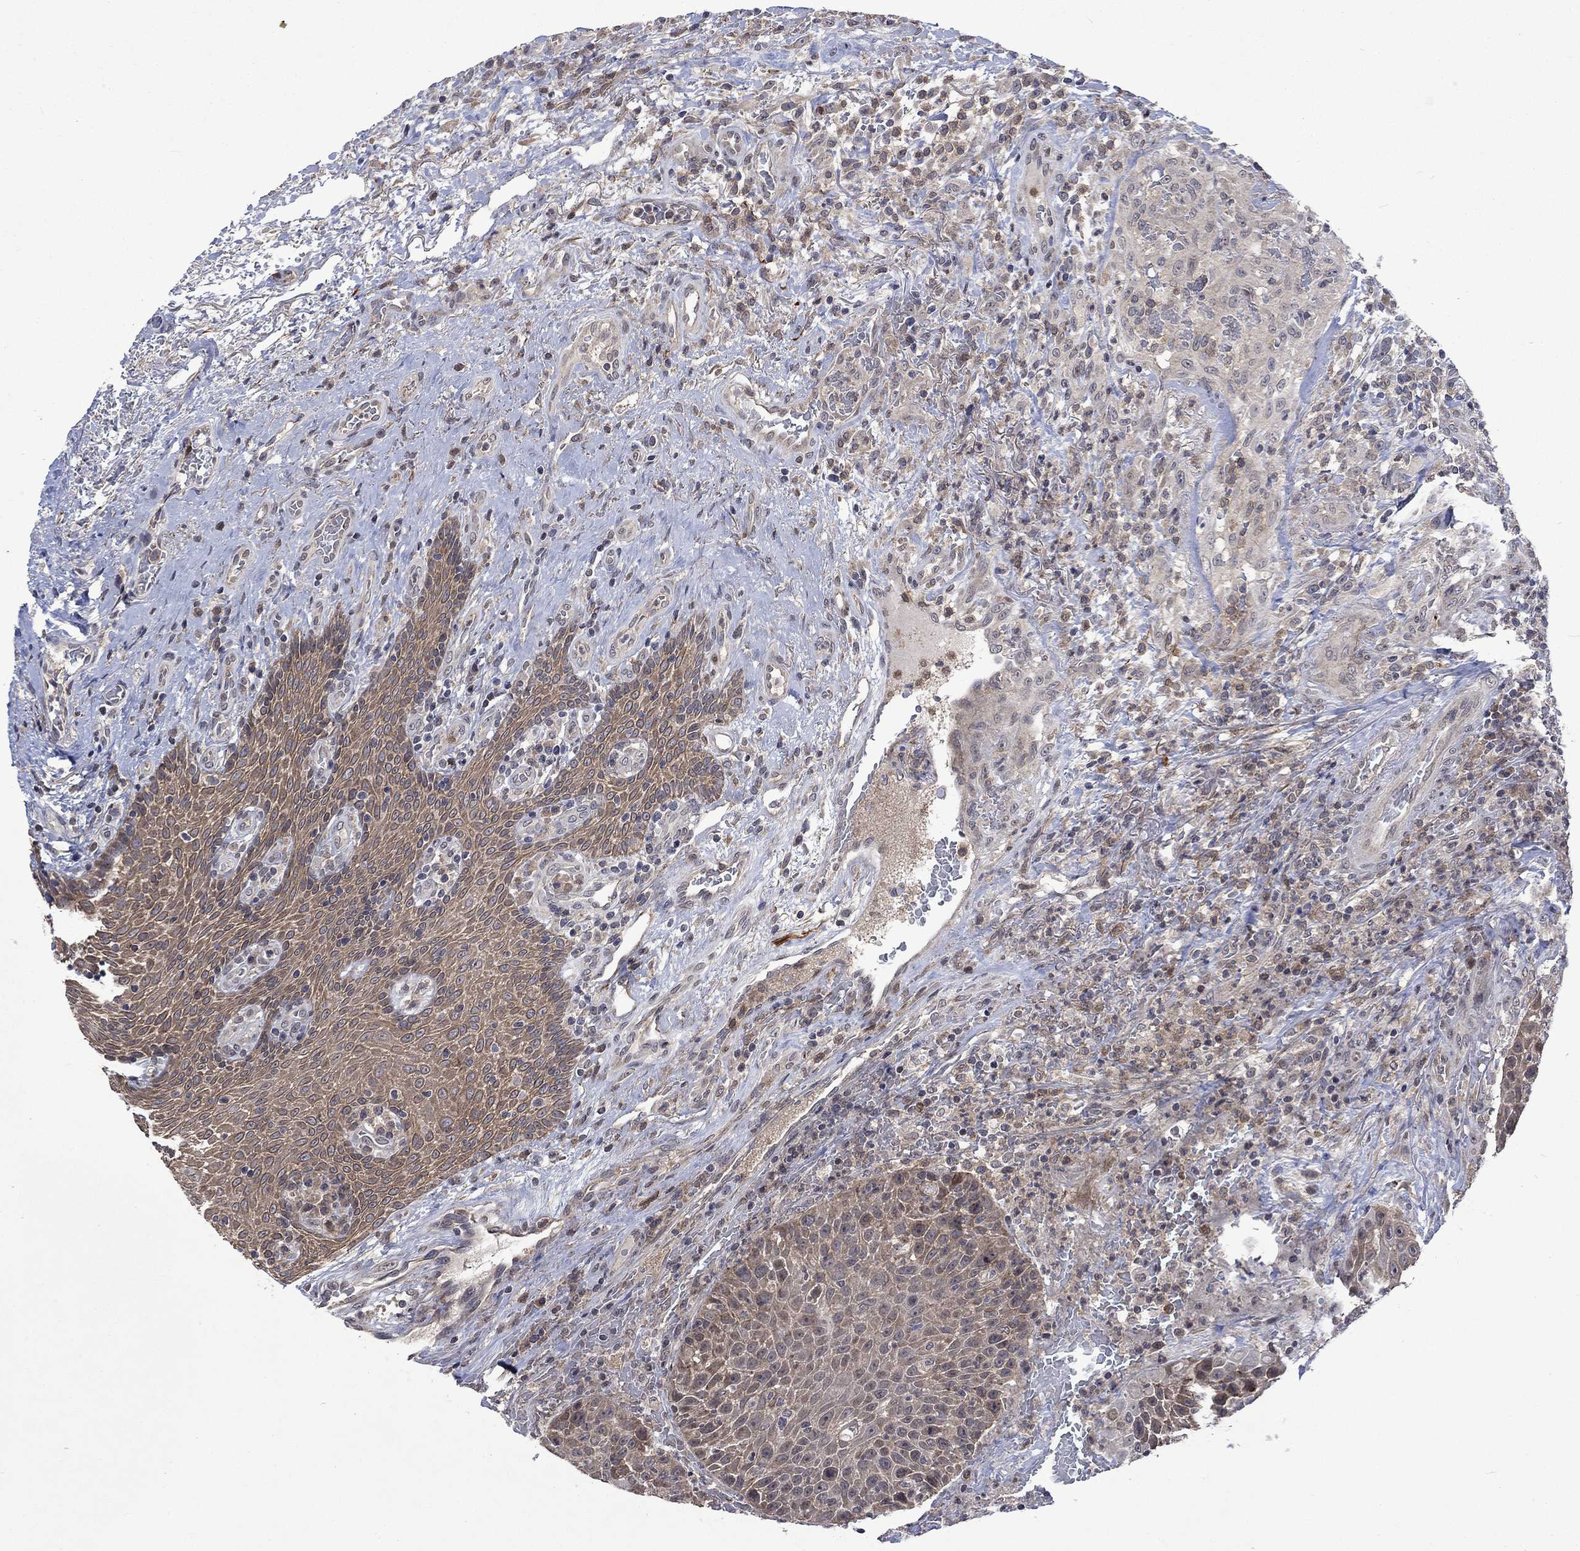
{"staining": {"intensity": "weak", "quantity": ">75%", "location": "cytoplasmic/membranous"}, "tissue": "head and neck cancer", "cell_type": "Tumor cells", "image_type": "cancer", "snomed": [{"axis": "morphology", "description": "Squamous cell carcinoma, NOS"}, {"axis": "topography", "description": "Head-Neck"}], "caption": "An image of head and neck cancer stained for a protein reveals weak cytoplasmic/membranous brown staining in tumor cells.", "gene": "PPP1R9A", "patient": {"sex": "male", "age": 69}}